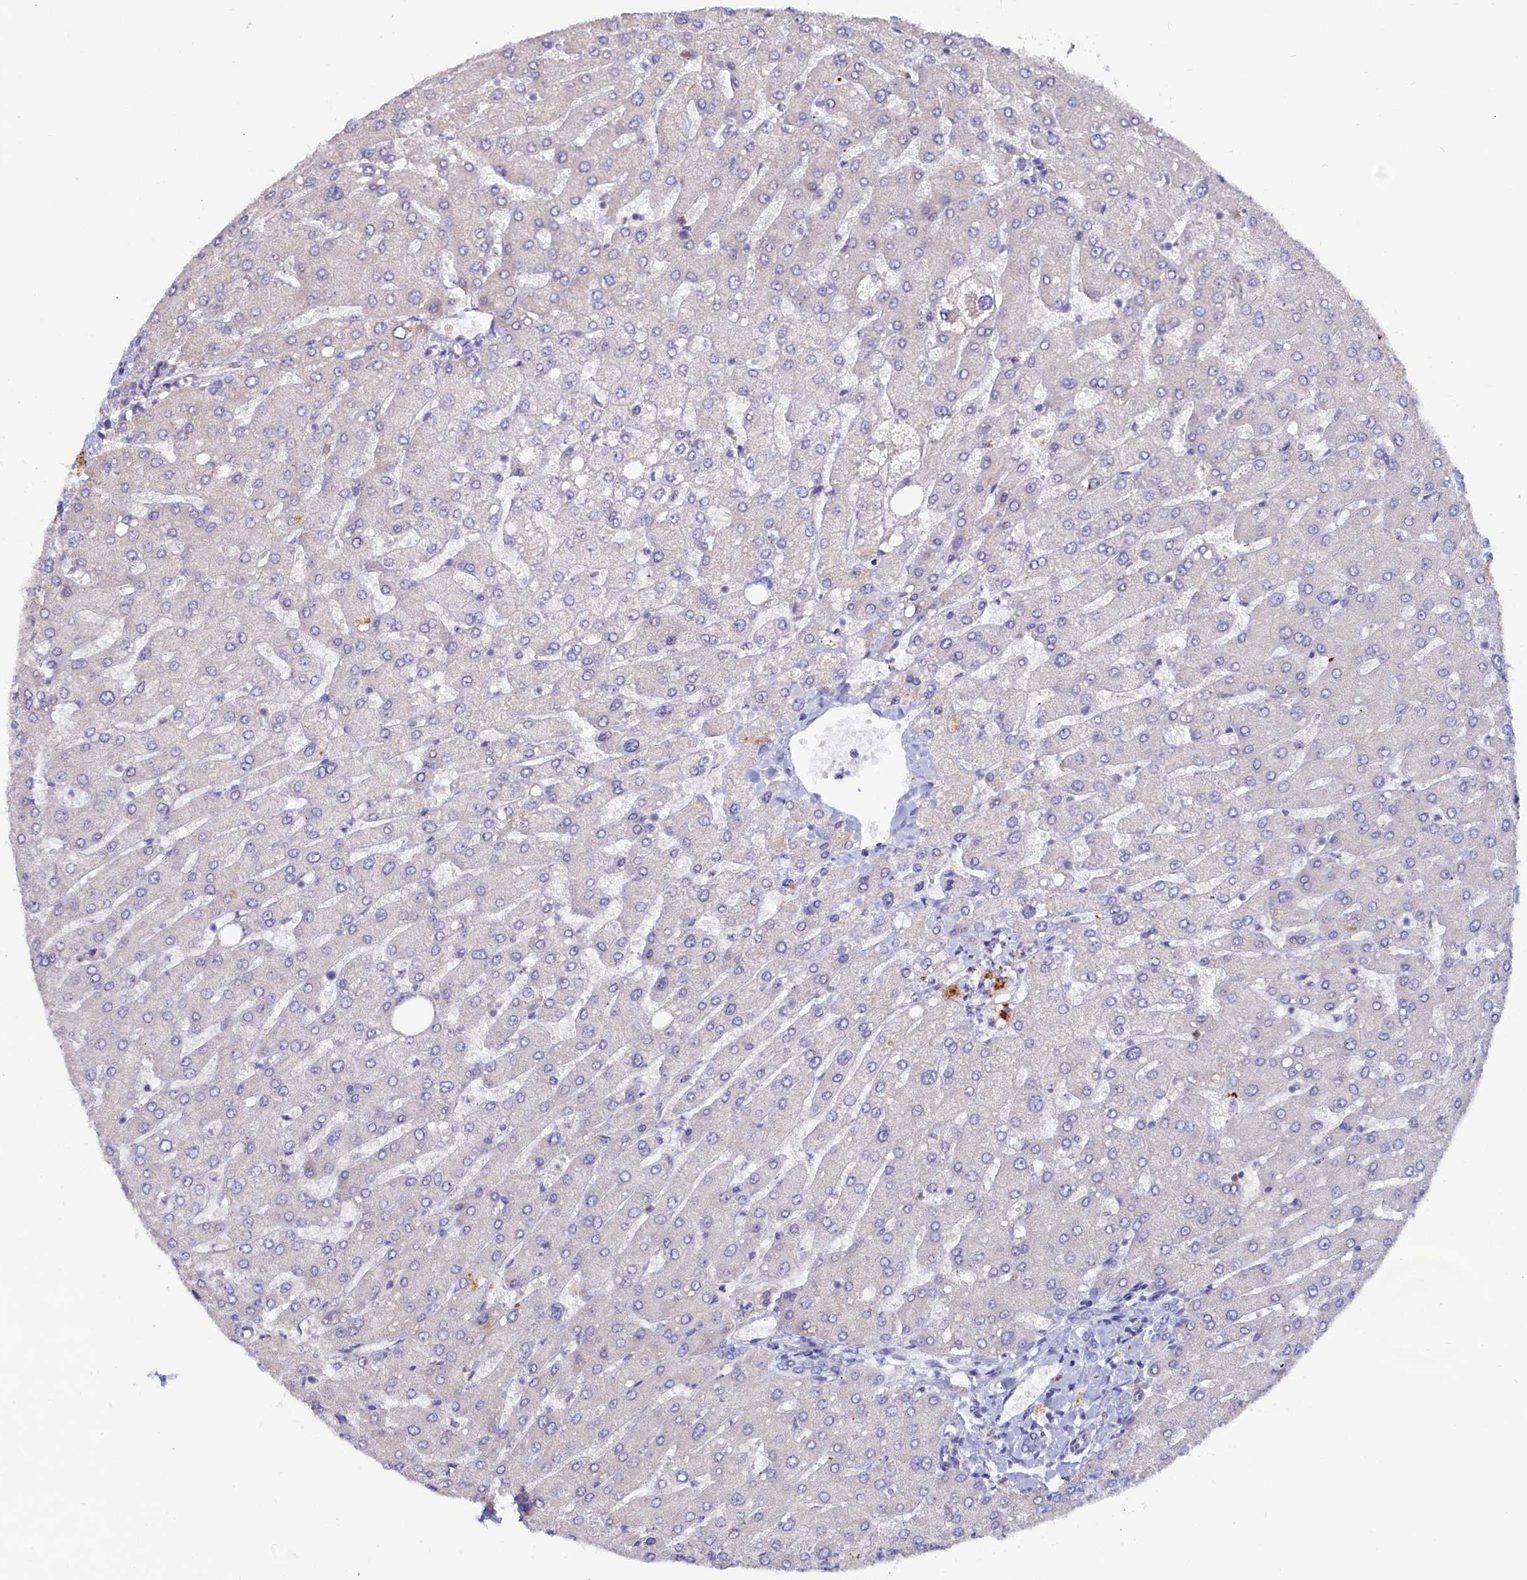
{"staining": {"intensity": "negative", "quantity": "none", "location": "none"}, "tissue": "liver", "cell_type": "Cholangiocytes", "image_type": "normal", "snomed": [{"axis": "morphology", "description": "Normal tissue, NOS"}, {"axis": "topography", "description": "Liver"}], "caption": "Immunohistochemistry histopathology image of benign liver stained for a protein (brown), which shows no expression in cholangiocytes.", "gene": "ASTE1", "patient": {"sex": "male", "age": 55}}